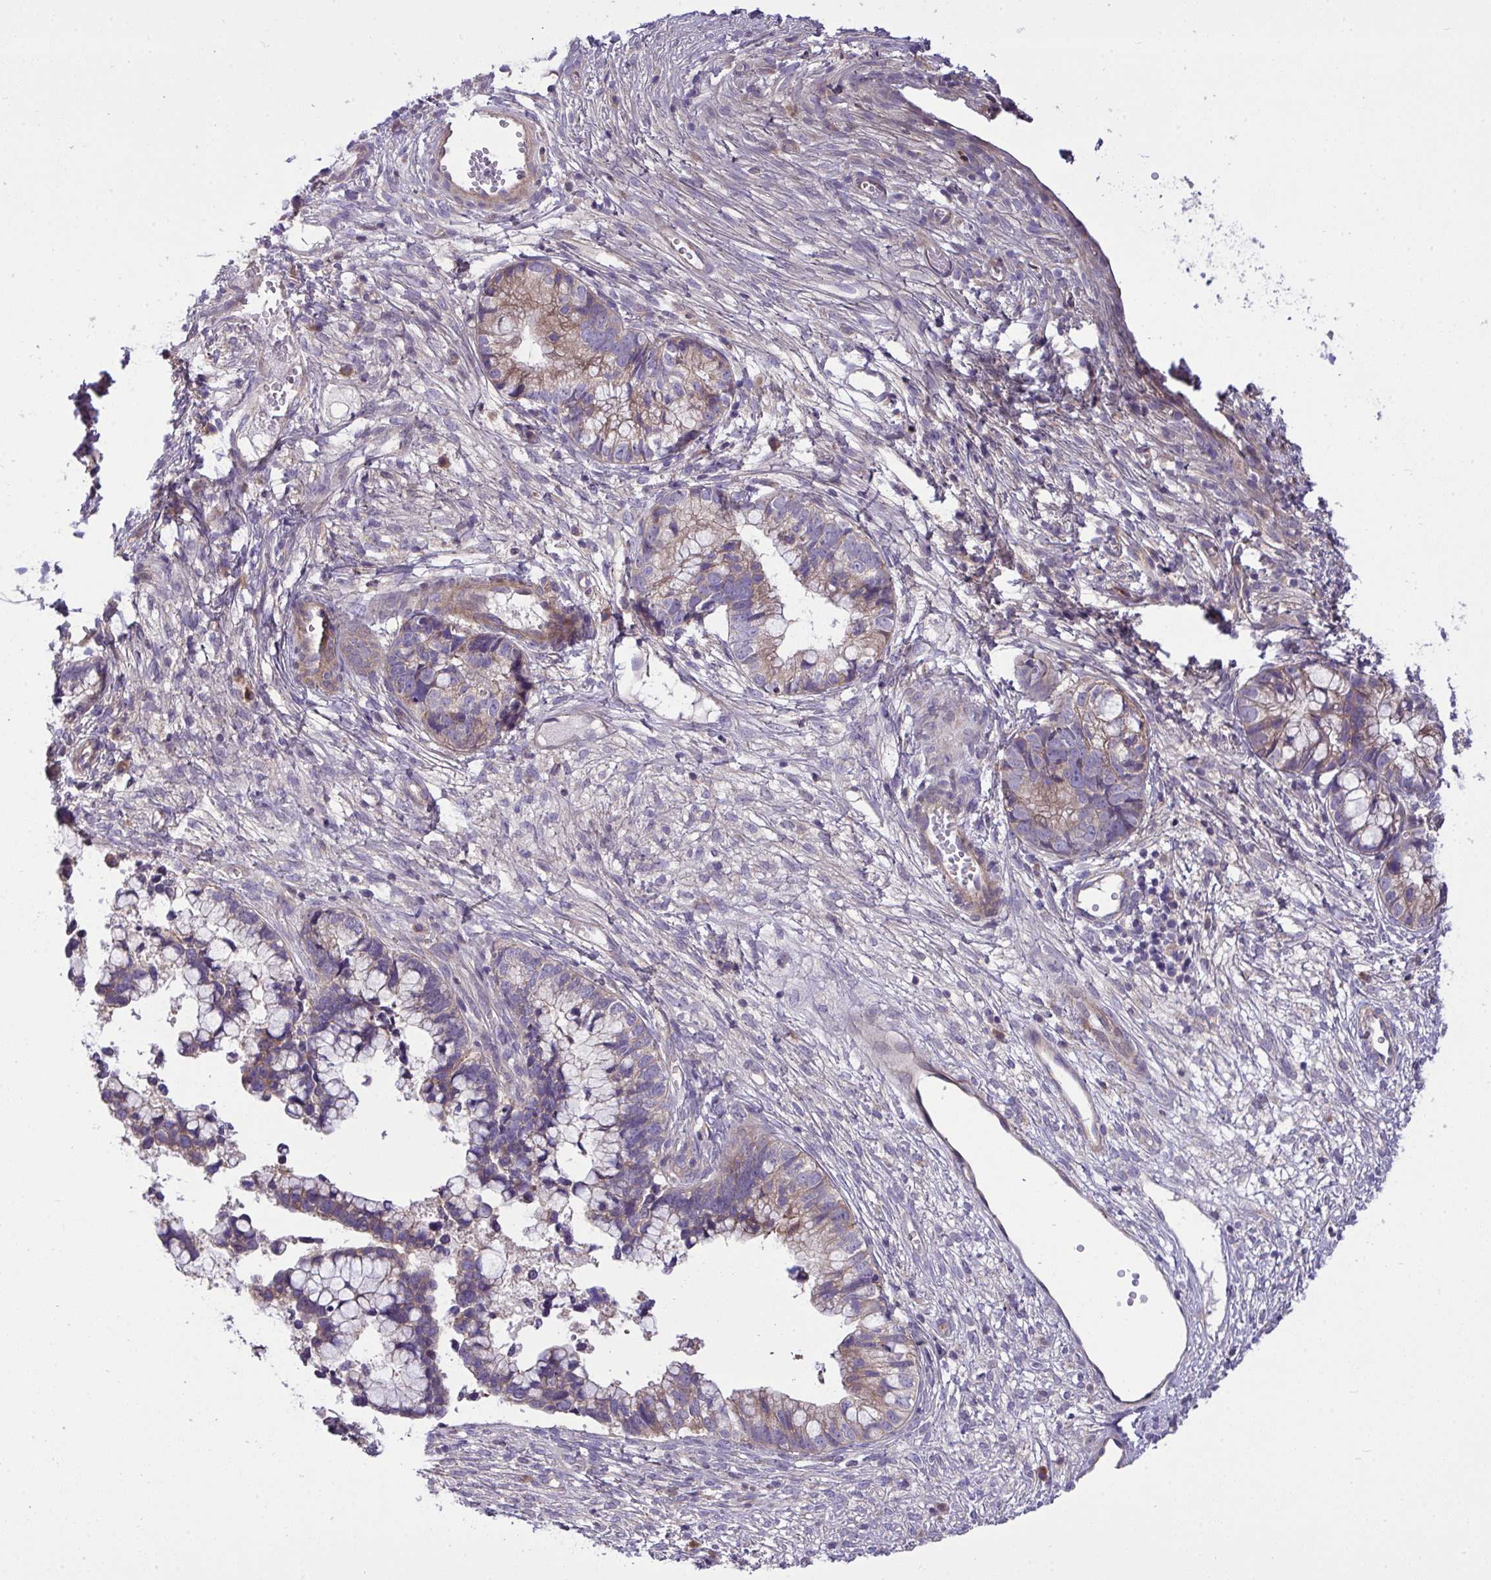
{"staining": {"intensity": "weak", "quantity": "25%-75%", "location": "cytoplasmic/membranous"}, "tissue": "cervical cancer", "cell_type": "Tumor cells", "image_type": "cancer", "snomed": [{"axis": "morphology", "description": "Adenocarcinoma, NOS"}, {"axis": "topography", "description": "Cervix"}], "caption": "Human cervical cancer (adenocarcinoma) stained with a protein marker exhibits weak staining in tumor cells.", "gene": "GRB14", "patient": {"sex": "female", "age": 44}}